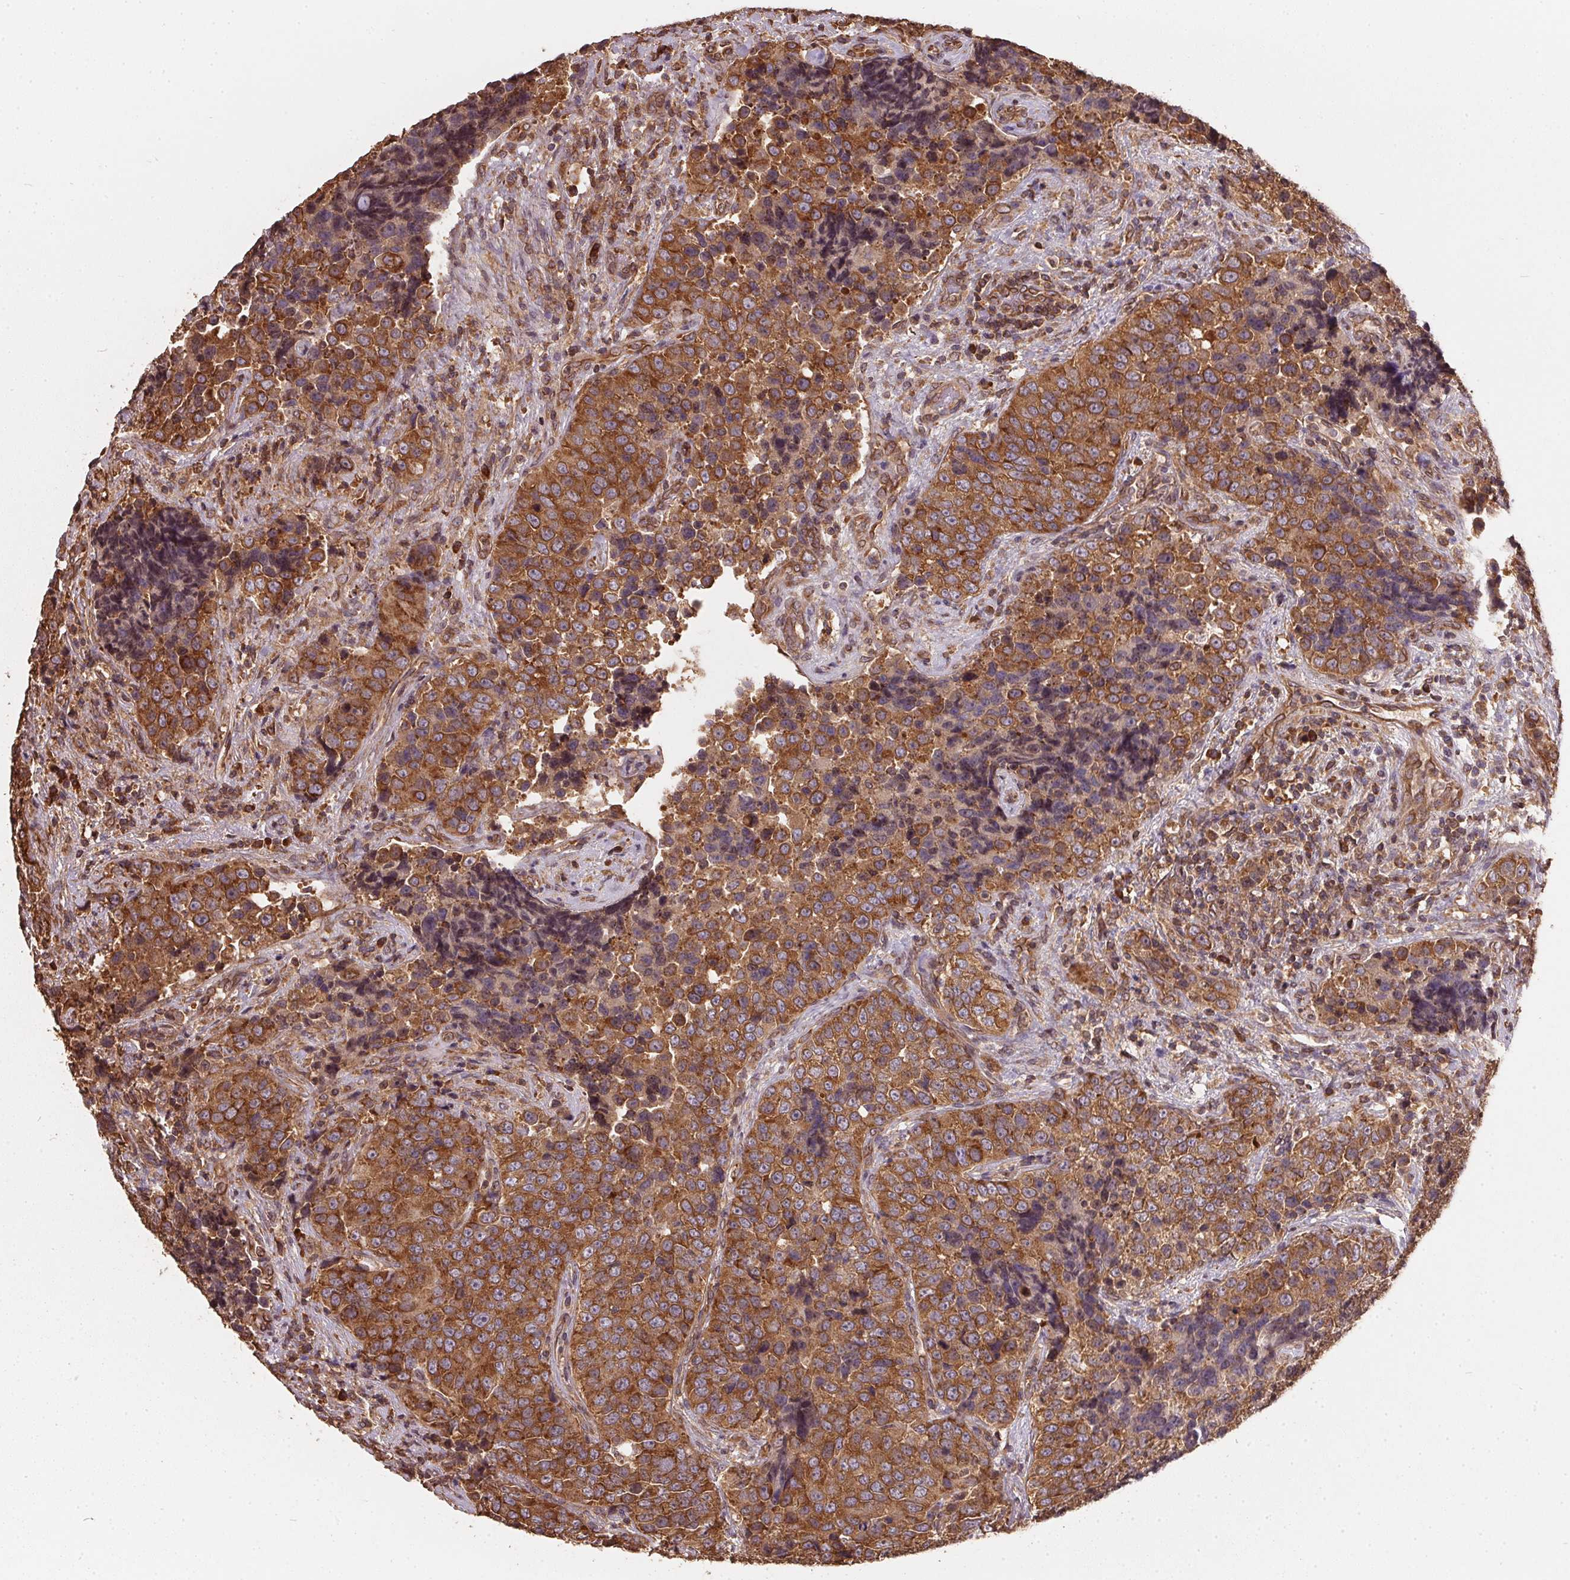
{"staining": {"intensity": "strong", "quantity": ">75%", "location": "cytoplasmic/membranous"}, "tissue": "urothelial cancer", "cell_type": "Tumor cells", "image_type": "cancer", "snomed": [{"axis": "morphology", "description": "Urothelial carcinoma, NOS"}, {"axis": "topography", "description": "Urinary bladder"}], "caption": "Protein expression analysis of urothelial cancer demonstrates strong cytoplasmic/membranous expression in about >75% of tumor cells.", "gene": "EIF2S1", "patient": {"sex": "male", "age": 52}}